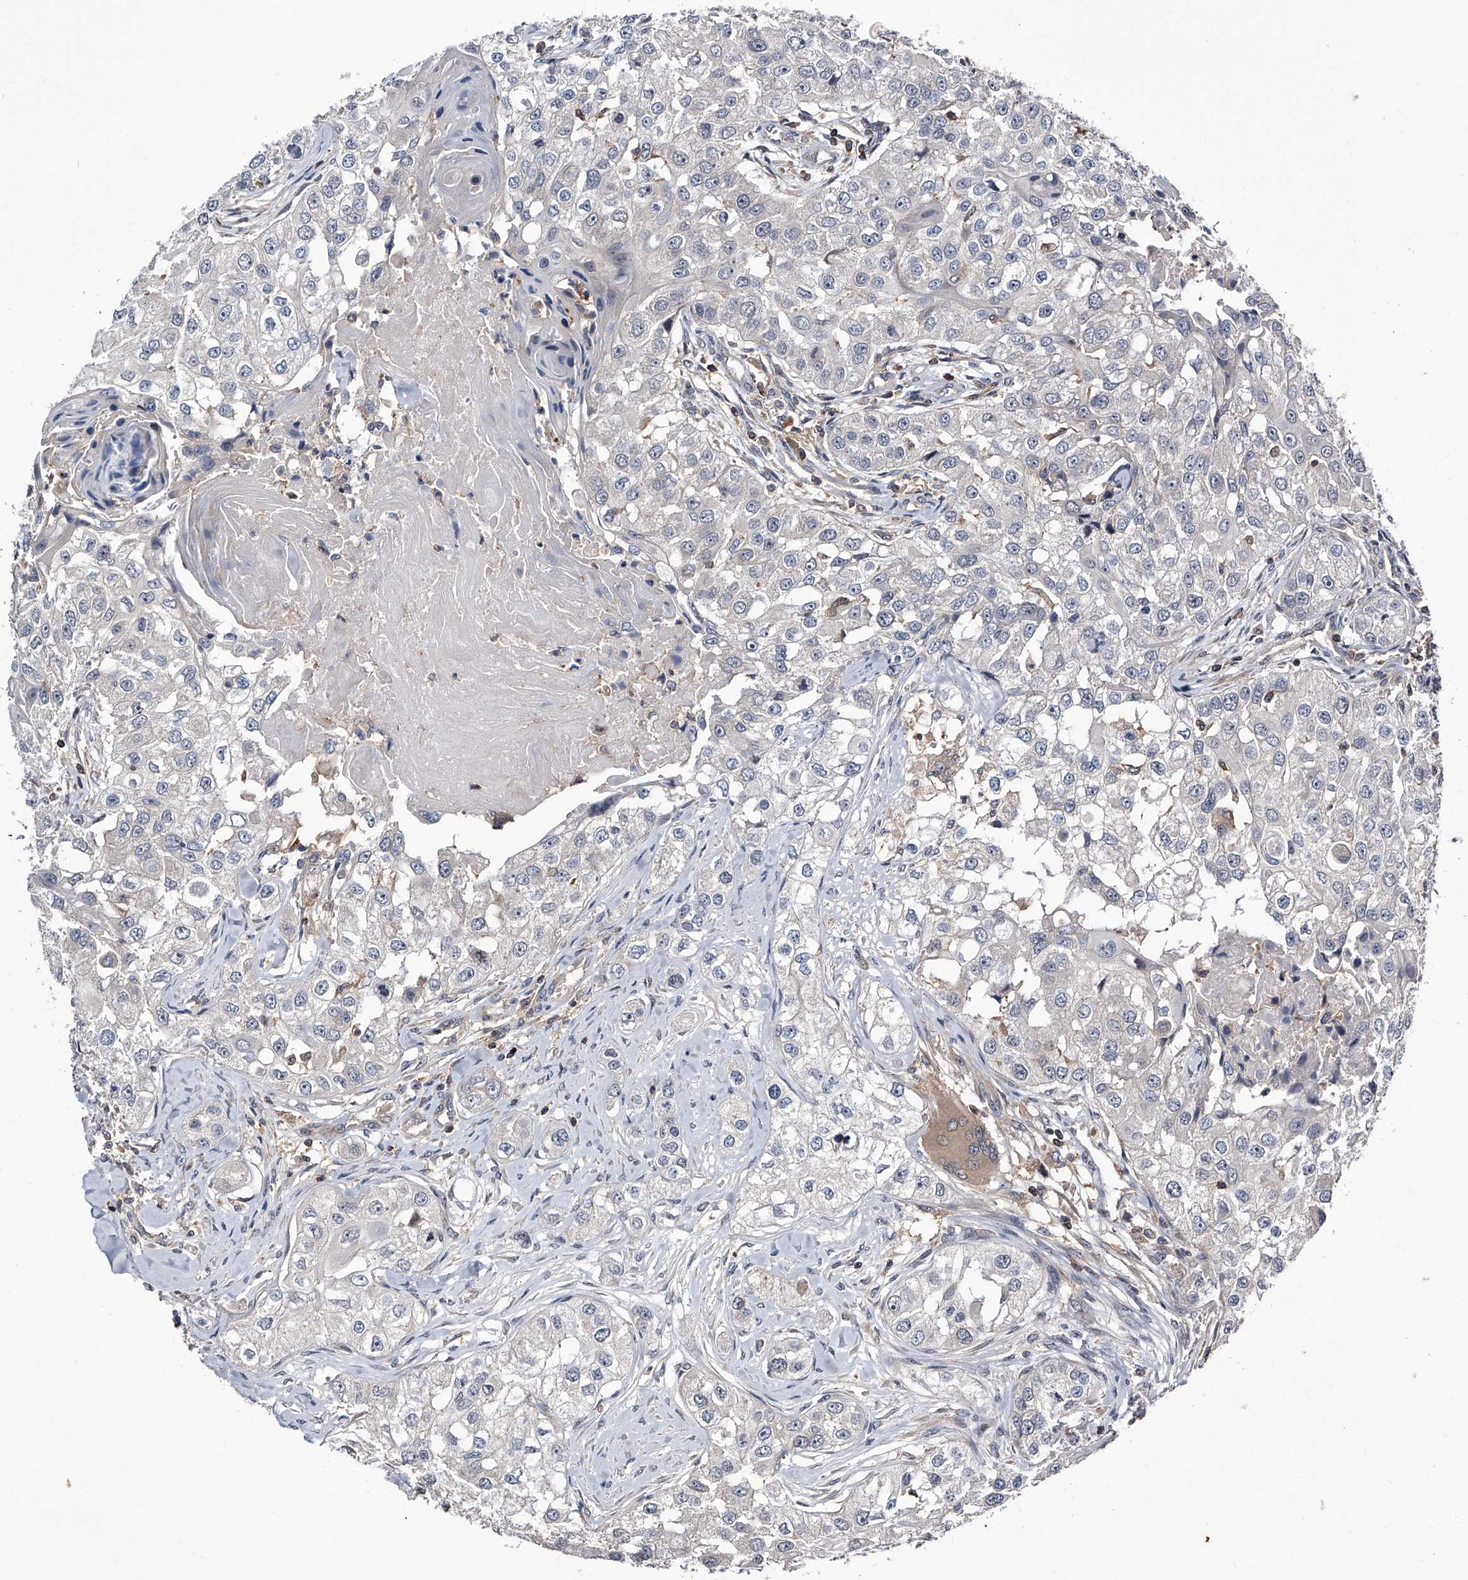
{"staining": {"intensity": "negative", "quantity": "none", "location": "none"}, "tissue": "head and neck cancer", "cell_type": "Tumor cells", "image_type": "cancer", "snomed": [{"axis": "morphology", "description": "Normal tissue, NOS"}, {"axis": "morphology", "description": "Squamous cell carcinoma, NOS"}, {"axis": "topography", "description": "Skeletal muscle"}, {"axis": "topography", "description": "Head-Neck"}], "caption": "There is no significant staining in tumor cells of head and neck squamous cell carcinoma.", "gene": "PAN3", "patient": {"sex": "male", "age": 51}}